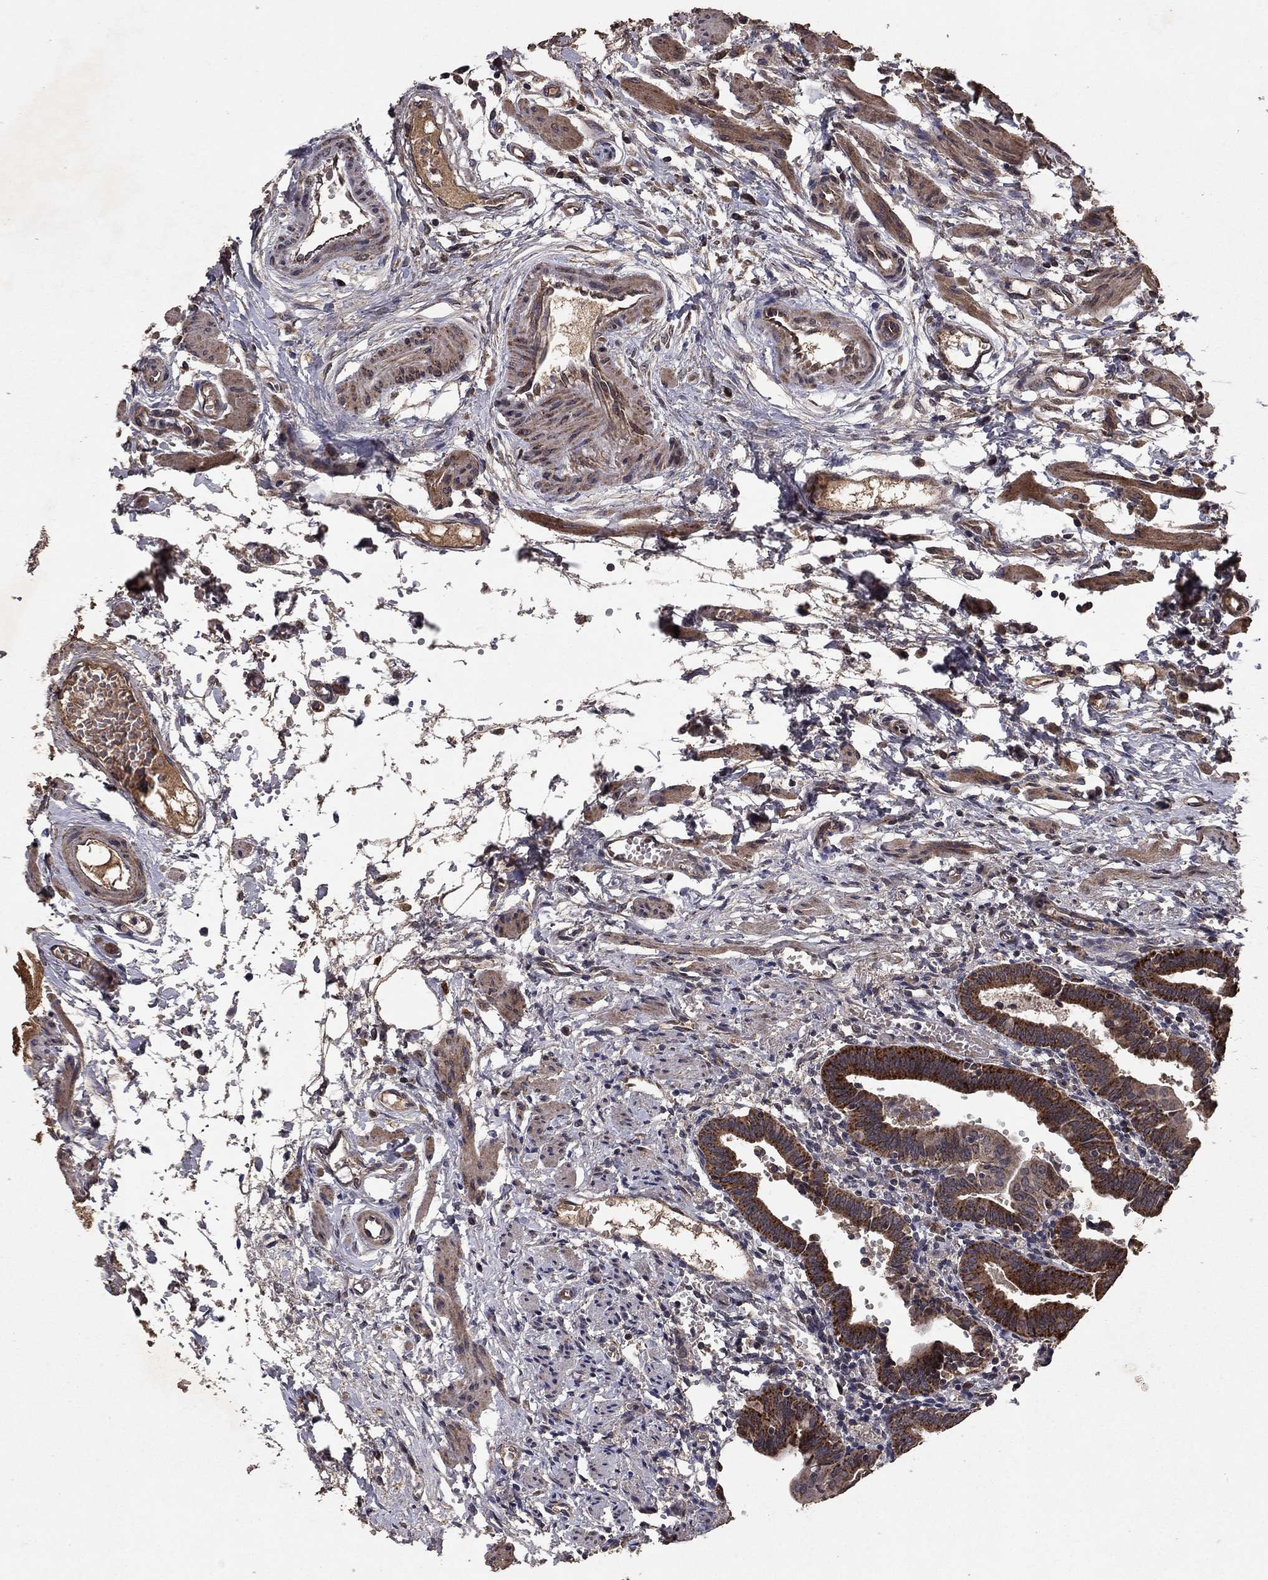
{"staining": {"intensity": "strong", "quantity": ">75%", "location": "cytoplasmic/membranous"}, "tissue": "fallopian tube", "cell_type": "Glandular cells", "image_type": "normal", "snomed": [{"axis": "morphology", "description": "Normal tissue, NOS"}, {"axis": "morphology", "description": "Carcinoma, endometroid"}, {"axis": "topography", "description": "Fallopian tube"}, {"axis": "topography", "description": "Ovary"}], "caption": "Fallopian tube stained with a brown dye exhibits strong cytoplasmic/membranous positive positivity in about >75% of glandular cells.", "gene": "DHRS1", "patient": {"sex": "female", "age": 42}}